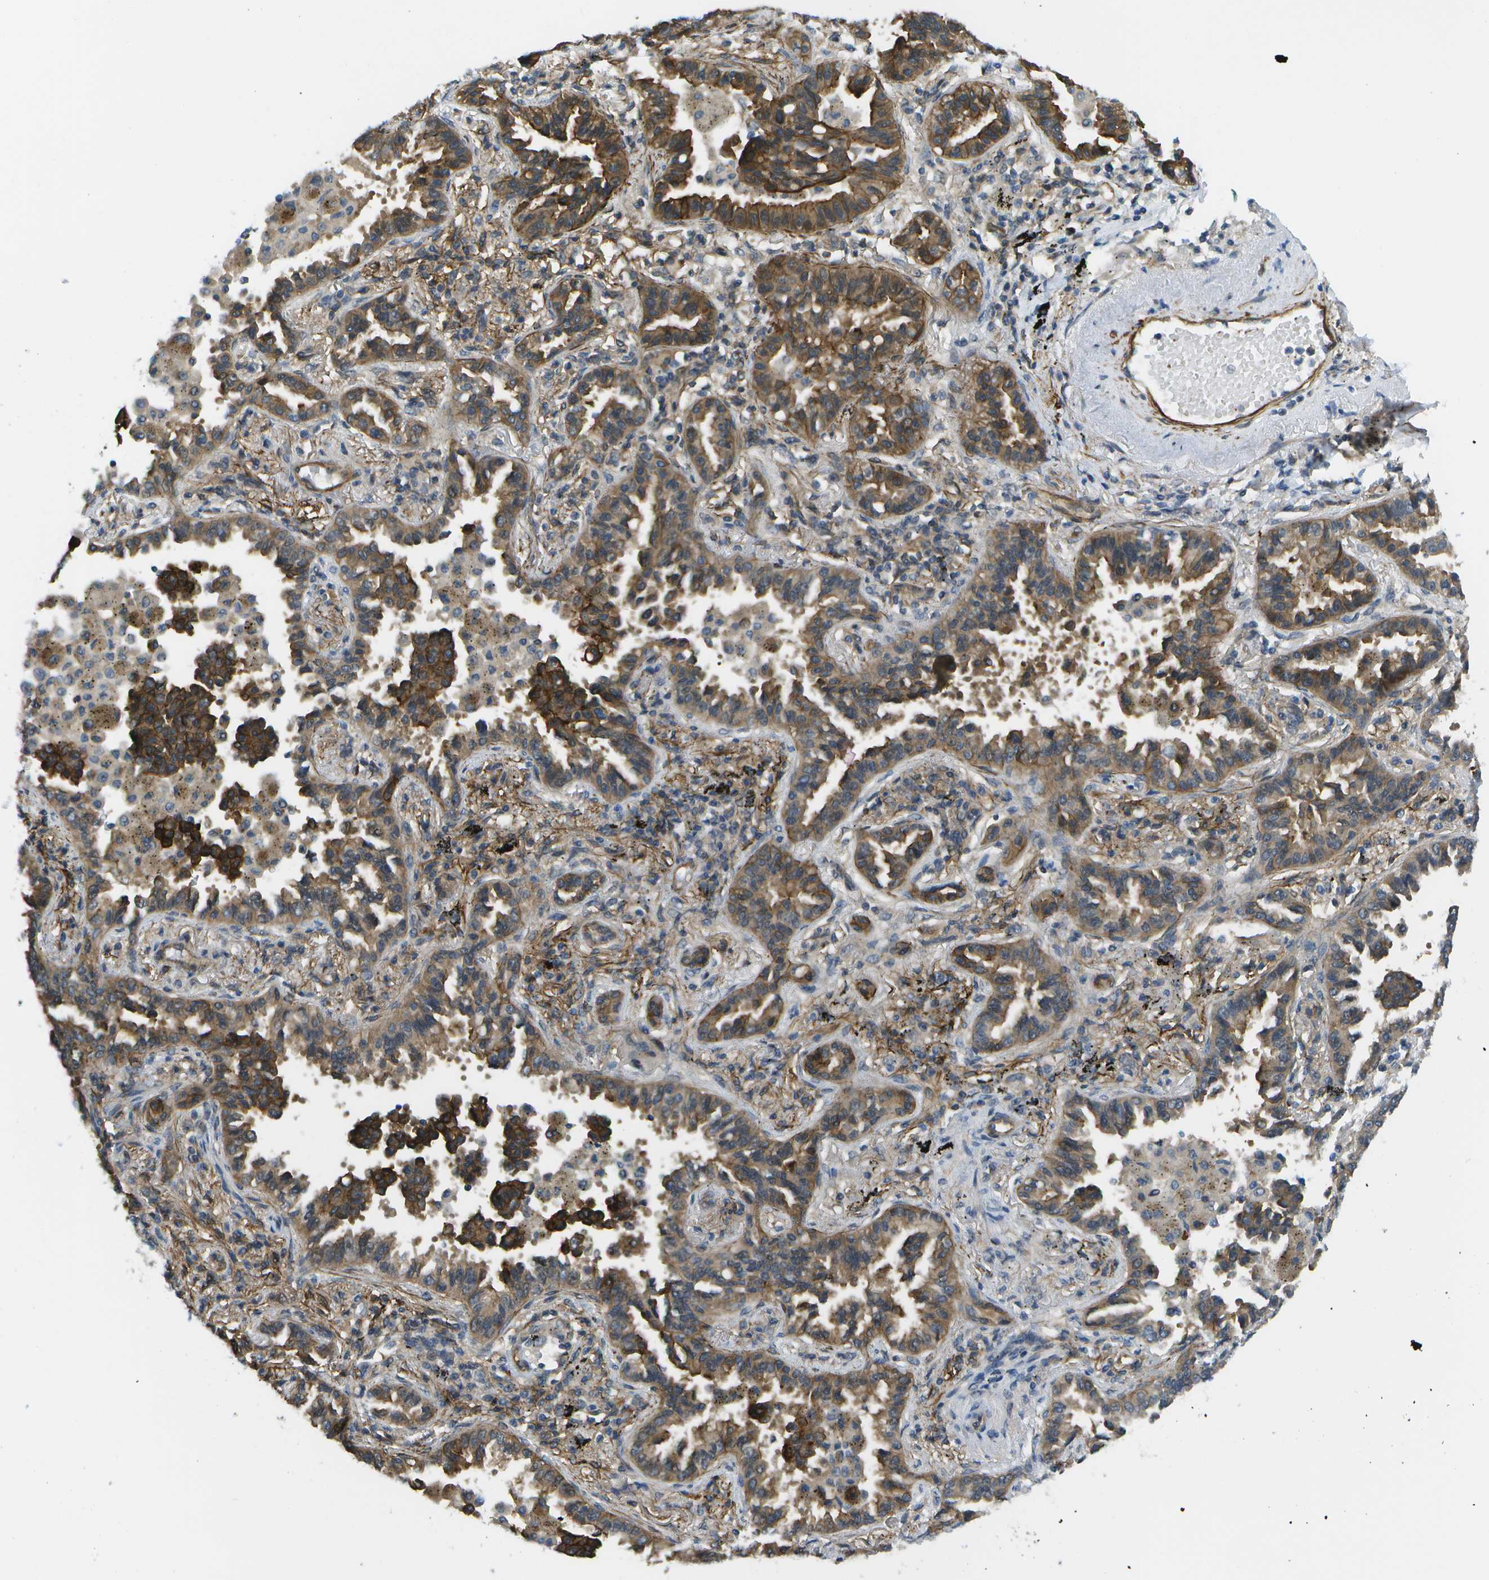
{"staining": {"intensity": "moderate", "quantity": ">75%", "location": "cytoplasmic/membranous"}, "tissue": "lung cancer", "cell_type": "Tumor cells", "image_type": "cancer", "snomed": [{"axis": "morphology", "description": "Normal tissue, NOS"}, {"axis": "morphology", "description": "Adenocarcinoma, NOS"}, {"axis": "topography", "description": "Lung"}], "caption": "Lung cancer (adenocarcinoma) stained with DAB immunohistochemistry demonstrates medium levels of moderate cytoplasmic/membranous staining in approximately >75% of tumor cells.", "gene": "KIAA0040", "patient": {"sex": "male", "age": 59}}